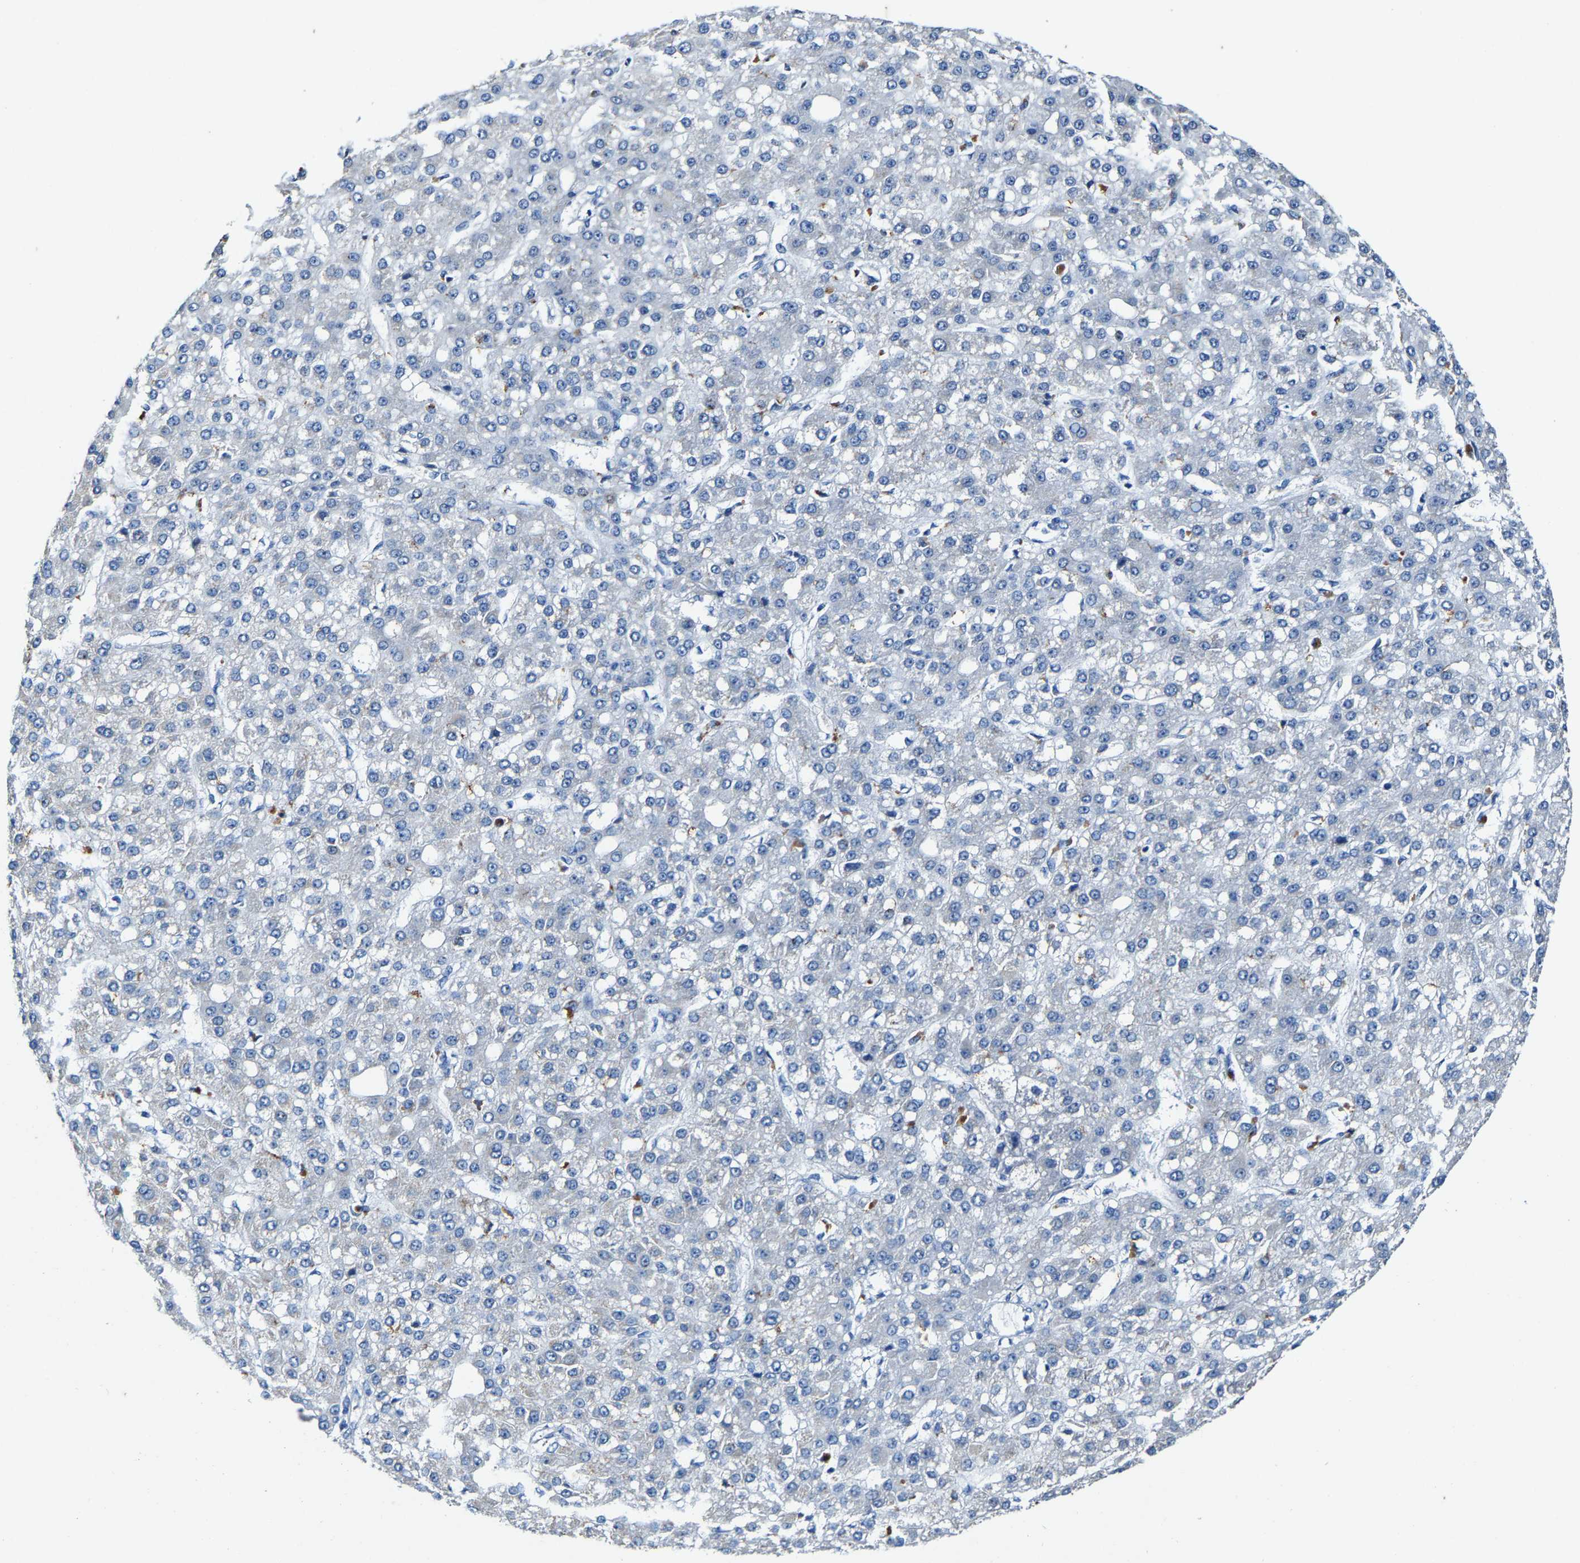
{"staining": {"intensity": "negative", "quantity": "none", "location": "none"}, "tissue": "liver cancer", "cell_type": "Tumor cells", "image_type": "cancer", "snomed": [{"axis": "morphology", "description": "Carcinoma, Hepatocellular, NOS"}, {"axis": "topography", "description": "Liver"}], "caption": "Histopathology image shows no protein positivity in tumor cells of liver cancer (hepatocellular carcinoma) tissue. Brightfield microscopy of immunohistochemistry stained with DAB (brown) and hematoxylin (blue), captured at high magnification.", "gene": "SLC25A25", "patient": {"sex": "male", "age": 67}}